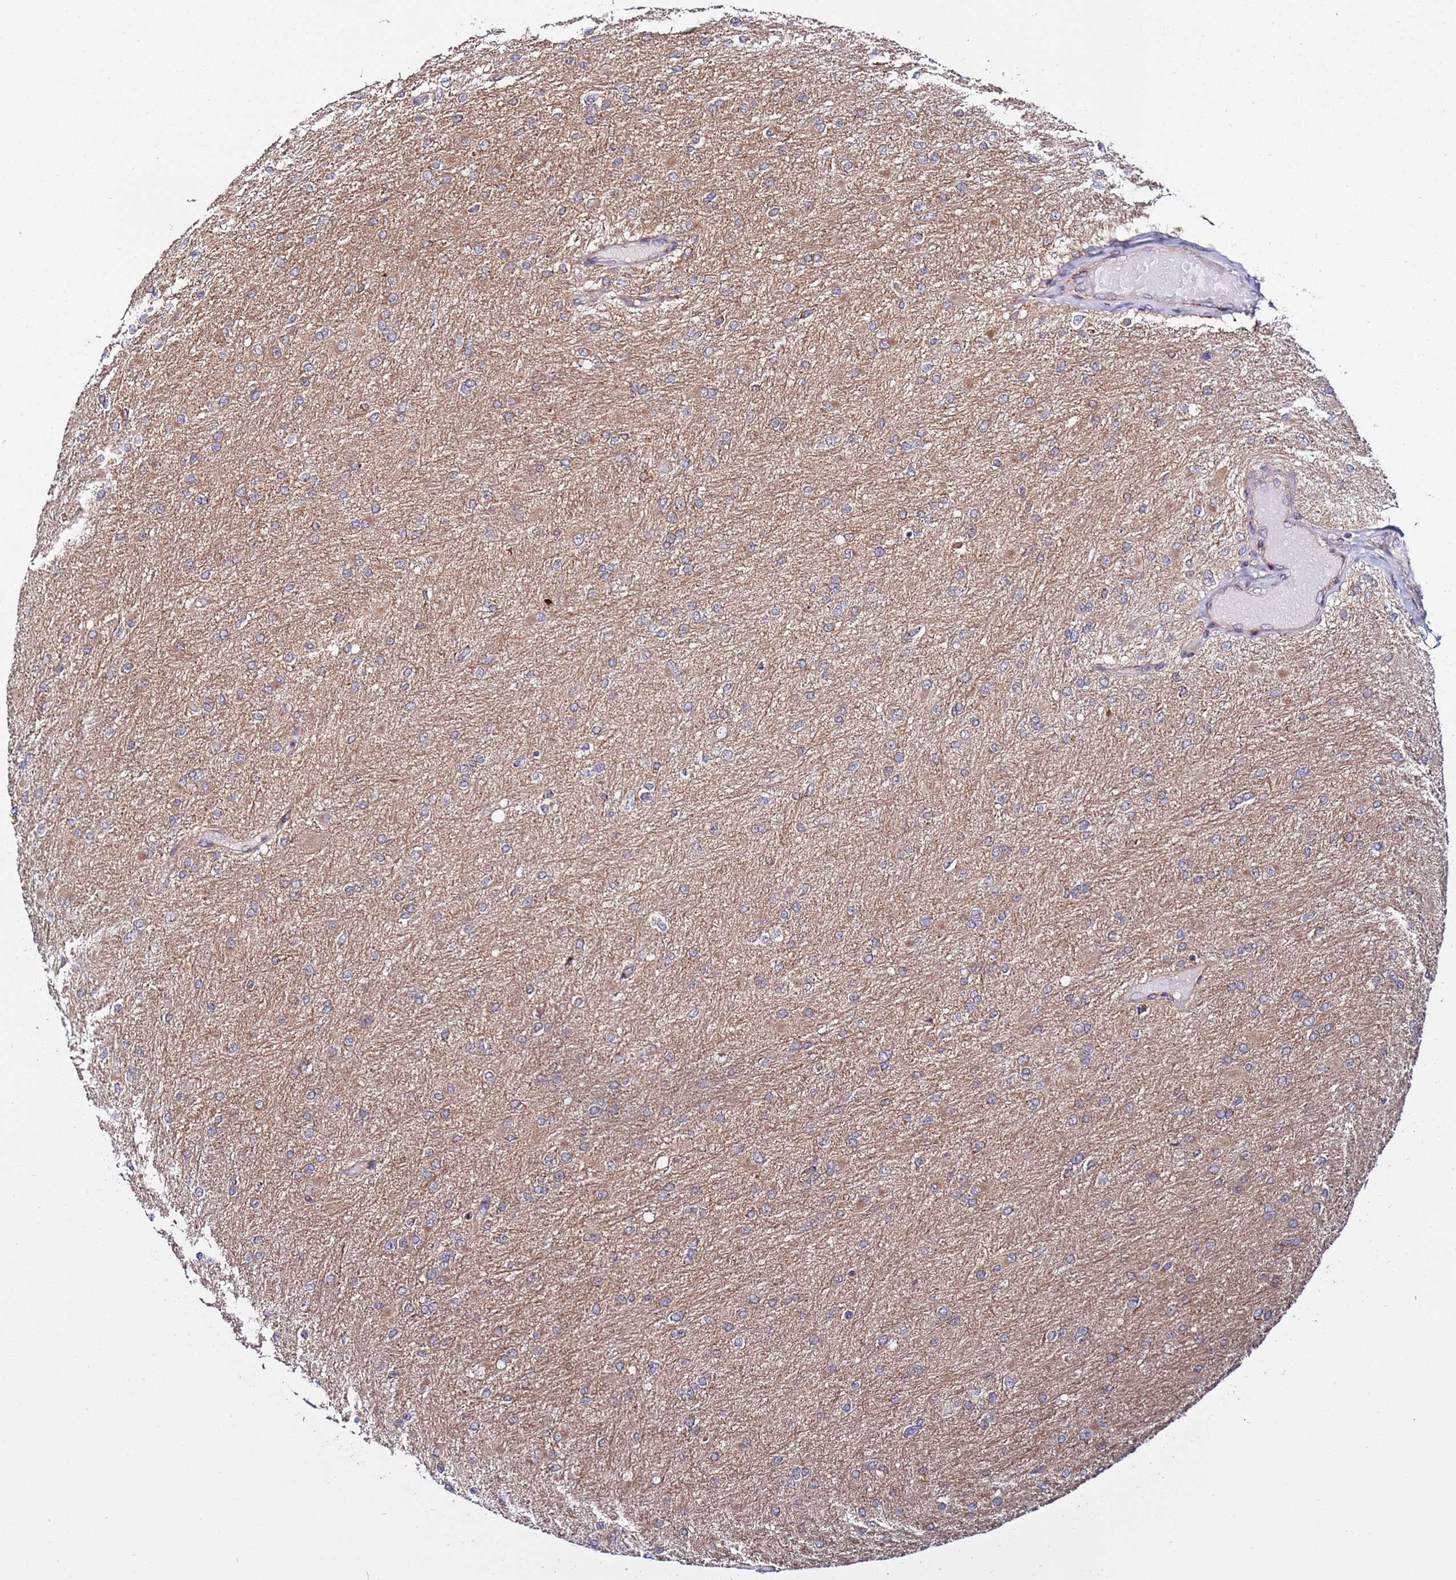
{"staining": {"intensity": "negative", "quantity": "none", "location": "none"}, "tissue": "glioma", "cell_type": "Tumor cells", "image_type": "cancer", "snomed": [{"axis": "morphology", "description": "Glioma, malignant, High grade"}, {"axis": "topography", "description": "Cerebral cortex"}], "caption": "Immunohistochemistry photomicrograph of human glioma stained for a protein (brown), which exhibits no staining in tumor cells.", "gene": "TMEM176B", "patient": {"sex": "female", "age": 36}}